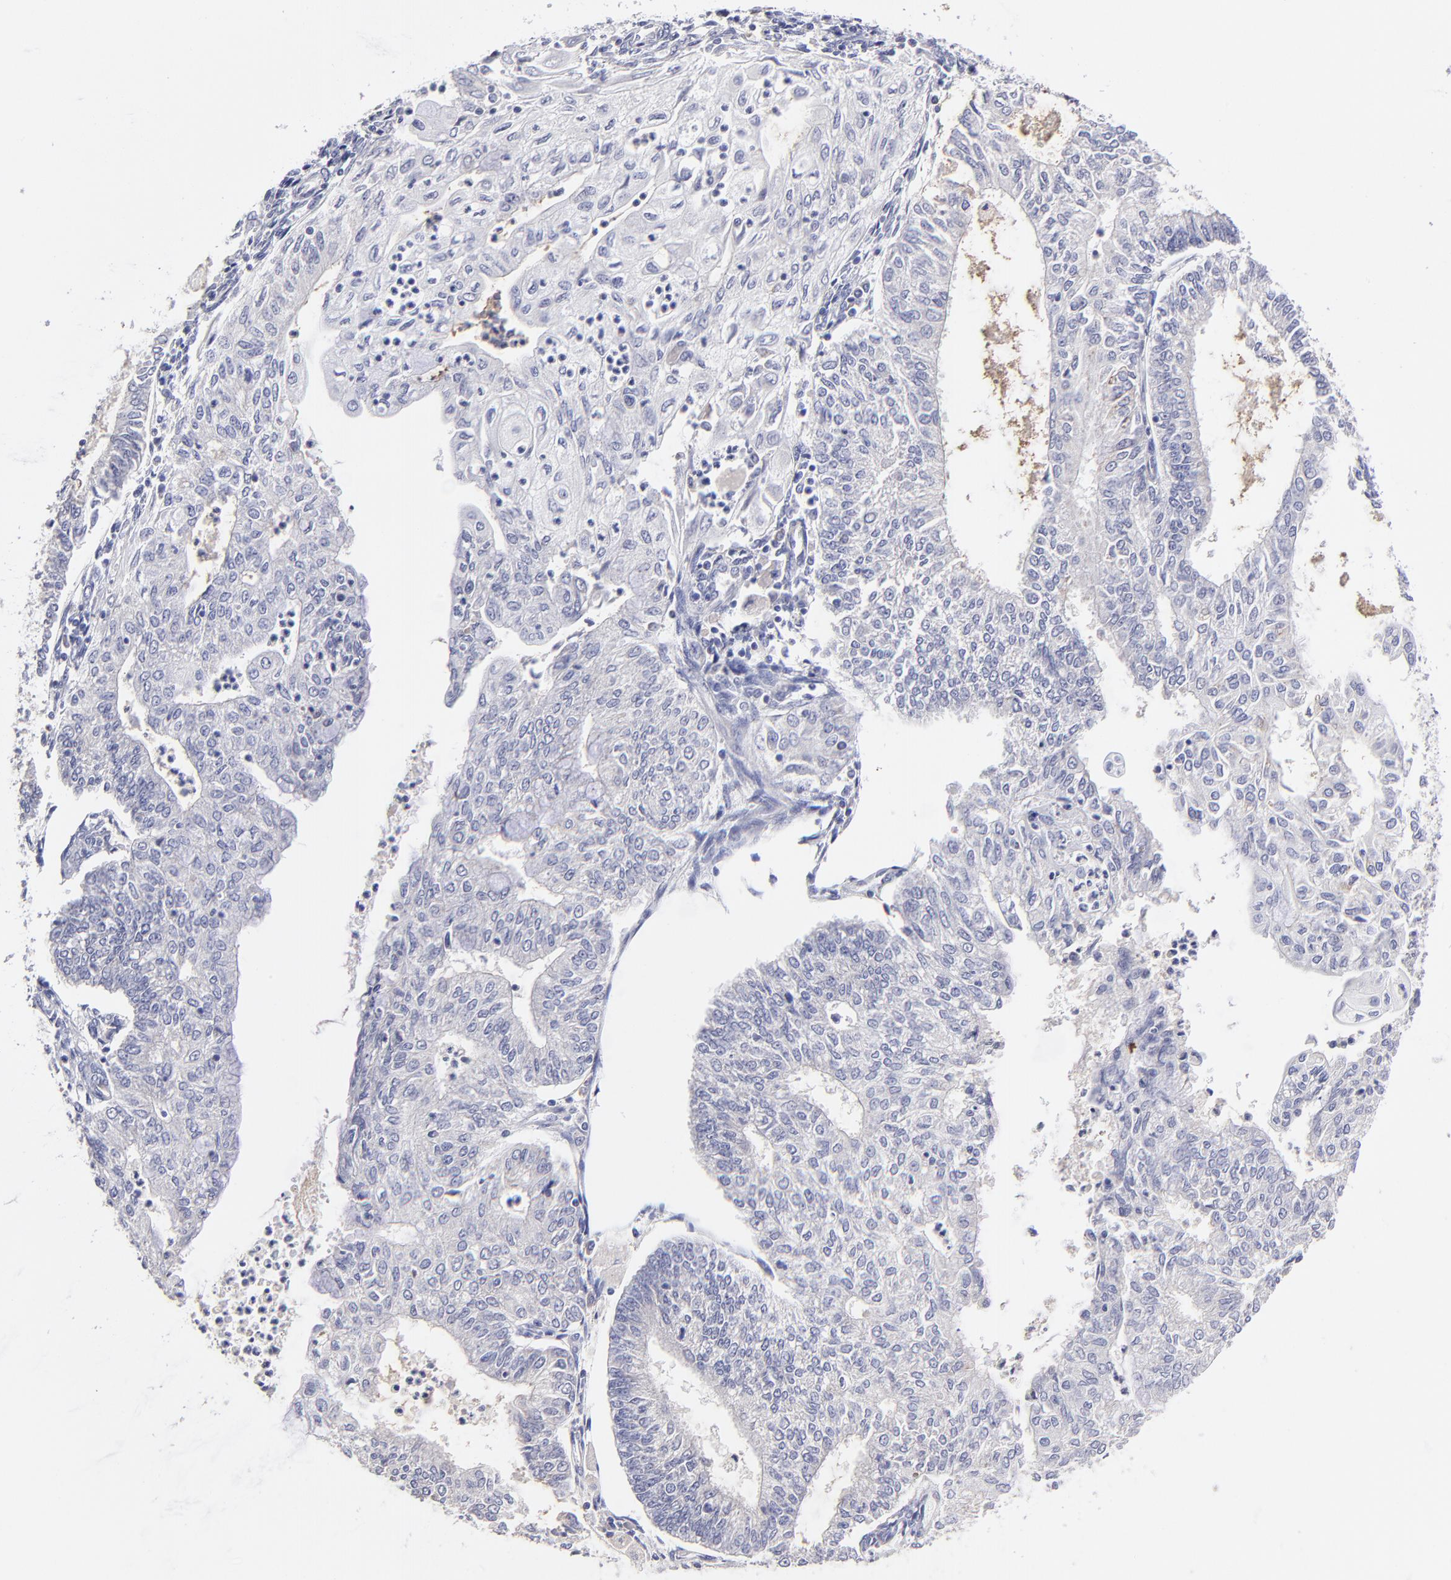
{"staining": {"intensity": "negative", "quantity": "none", "location": "none"}, "tissue": "endometrial cancer", "cell_type": "Tumor cells", "image_type": "cancer", "snomed": [{"axis": "morphology", "description": "Adenocarcinoma, NOS"}, {"axis": "topography", "description": "Endometrium"}], "caption": "Adenocarcinoma (endometrial) was stained to show a protein in brown. There is no significant staining in tumor cells.", "gene": "BTG2", "patient": {"sex": "female", "age": 59}}